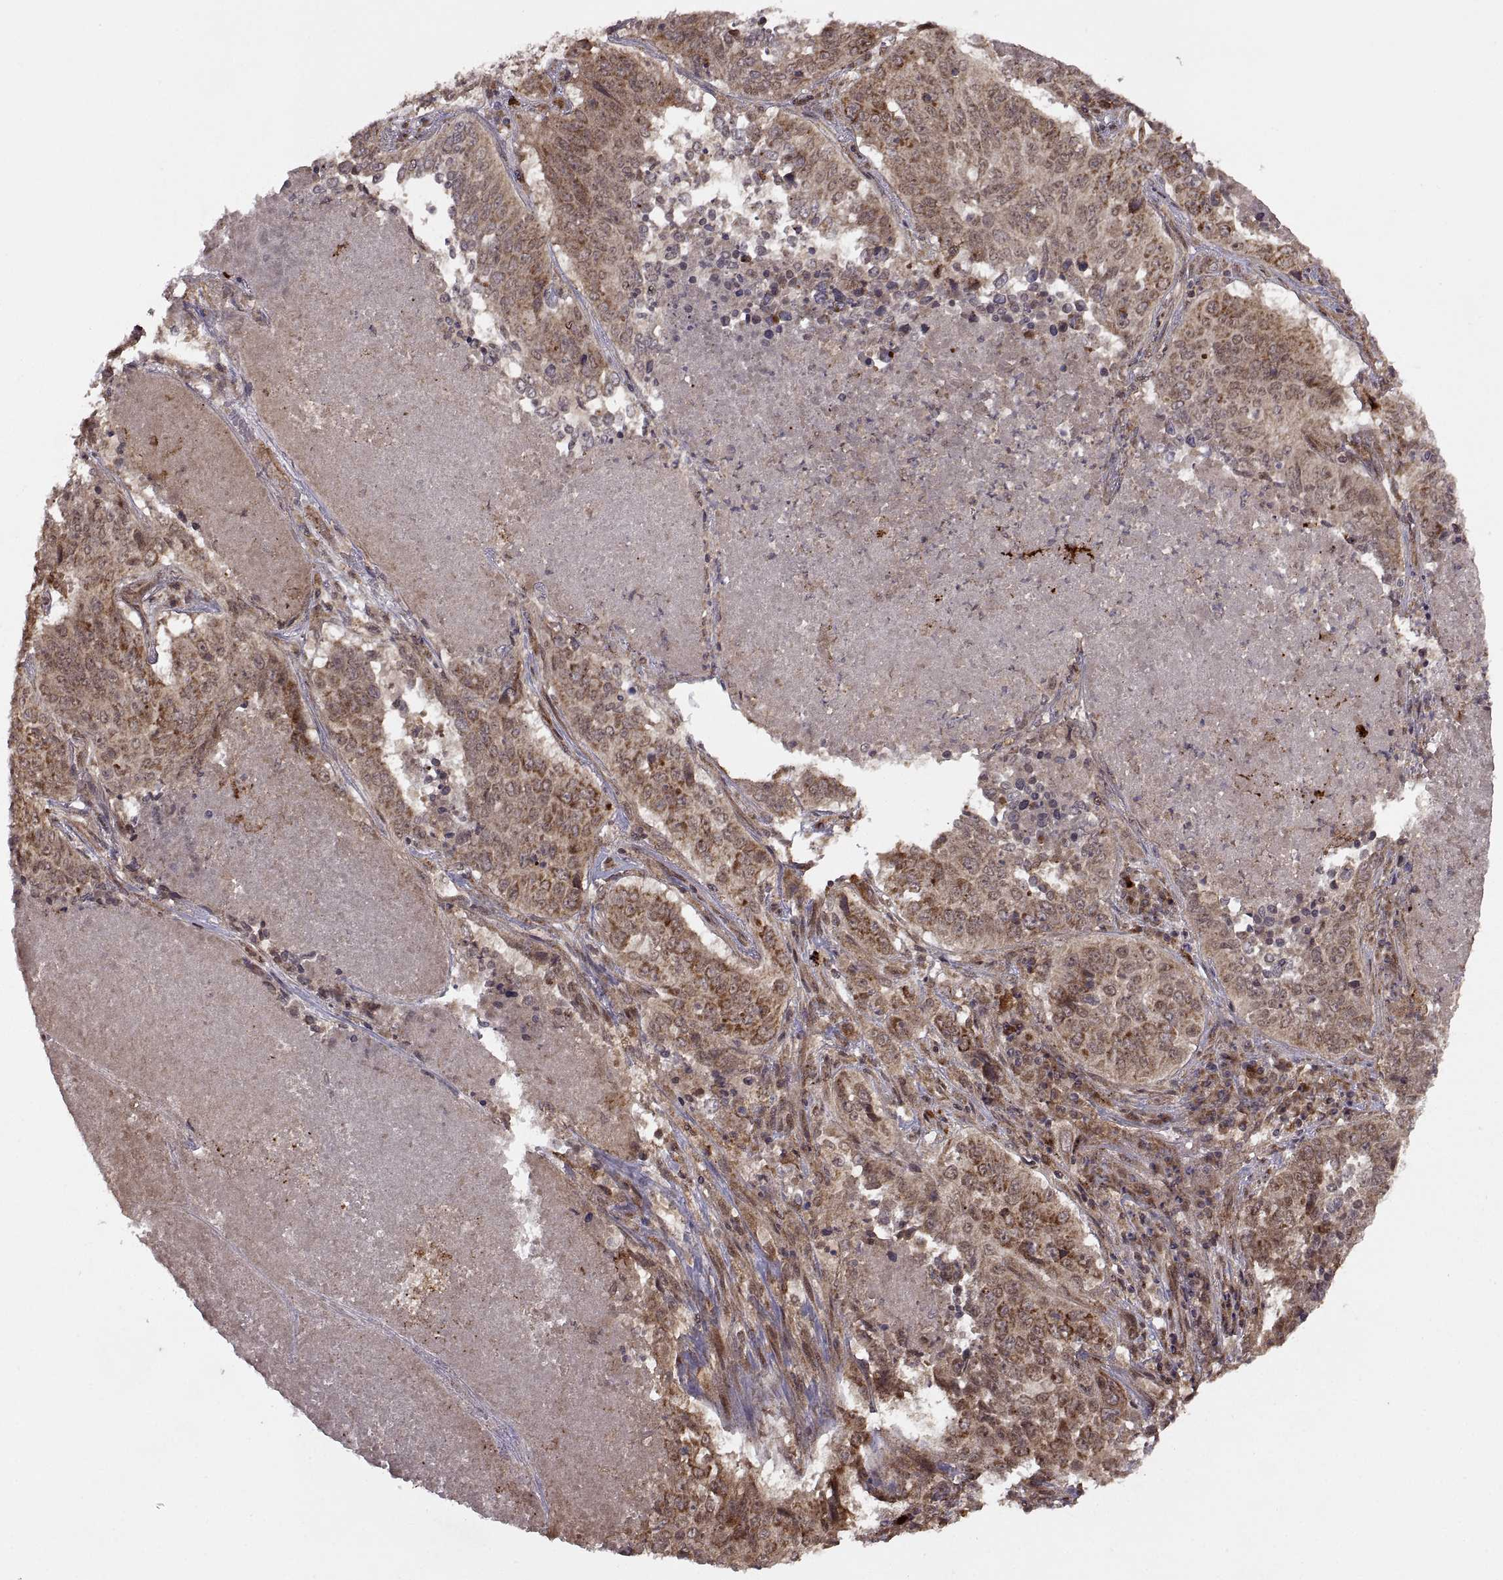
{"staining": {"intensity": "moderate", "quantity": ">75%", "location": "cytoplasmic/membranous"}, "tissue": "lung cancer", "cell_type": "Tumor cells", "image_type": "cancer", "snomed": [{"axis": "morphology", "description": "Normal tissue, NOS"}, {"axis": "morphology", "description": "Squamous cell carcinoma, NOS"}, {"axis": "topography", "description": "Bronchus"}, {"axis": "topography", "description": "Lung"}], "caption": "Human lung cancer stained with a protein marker displays moderate staining in tumor cells.", "gene": "PTOV1", "patient": {"sex": "male", "age": 64}}